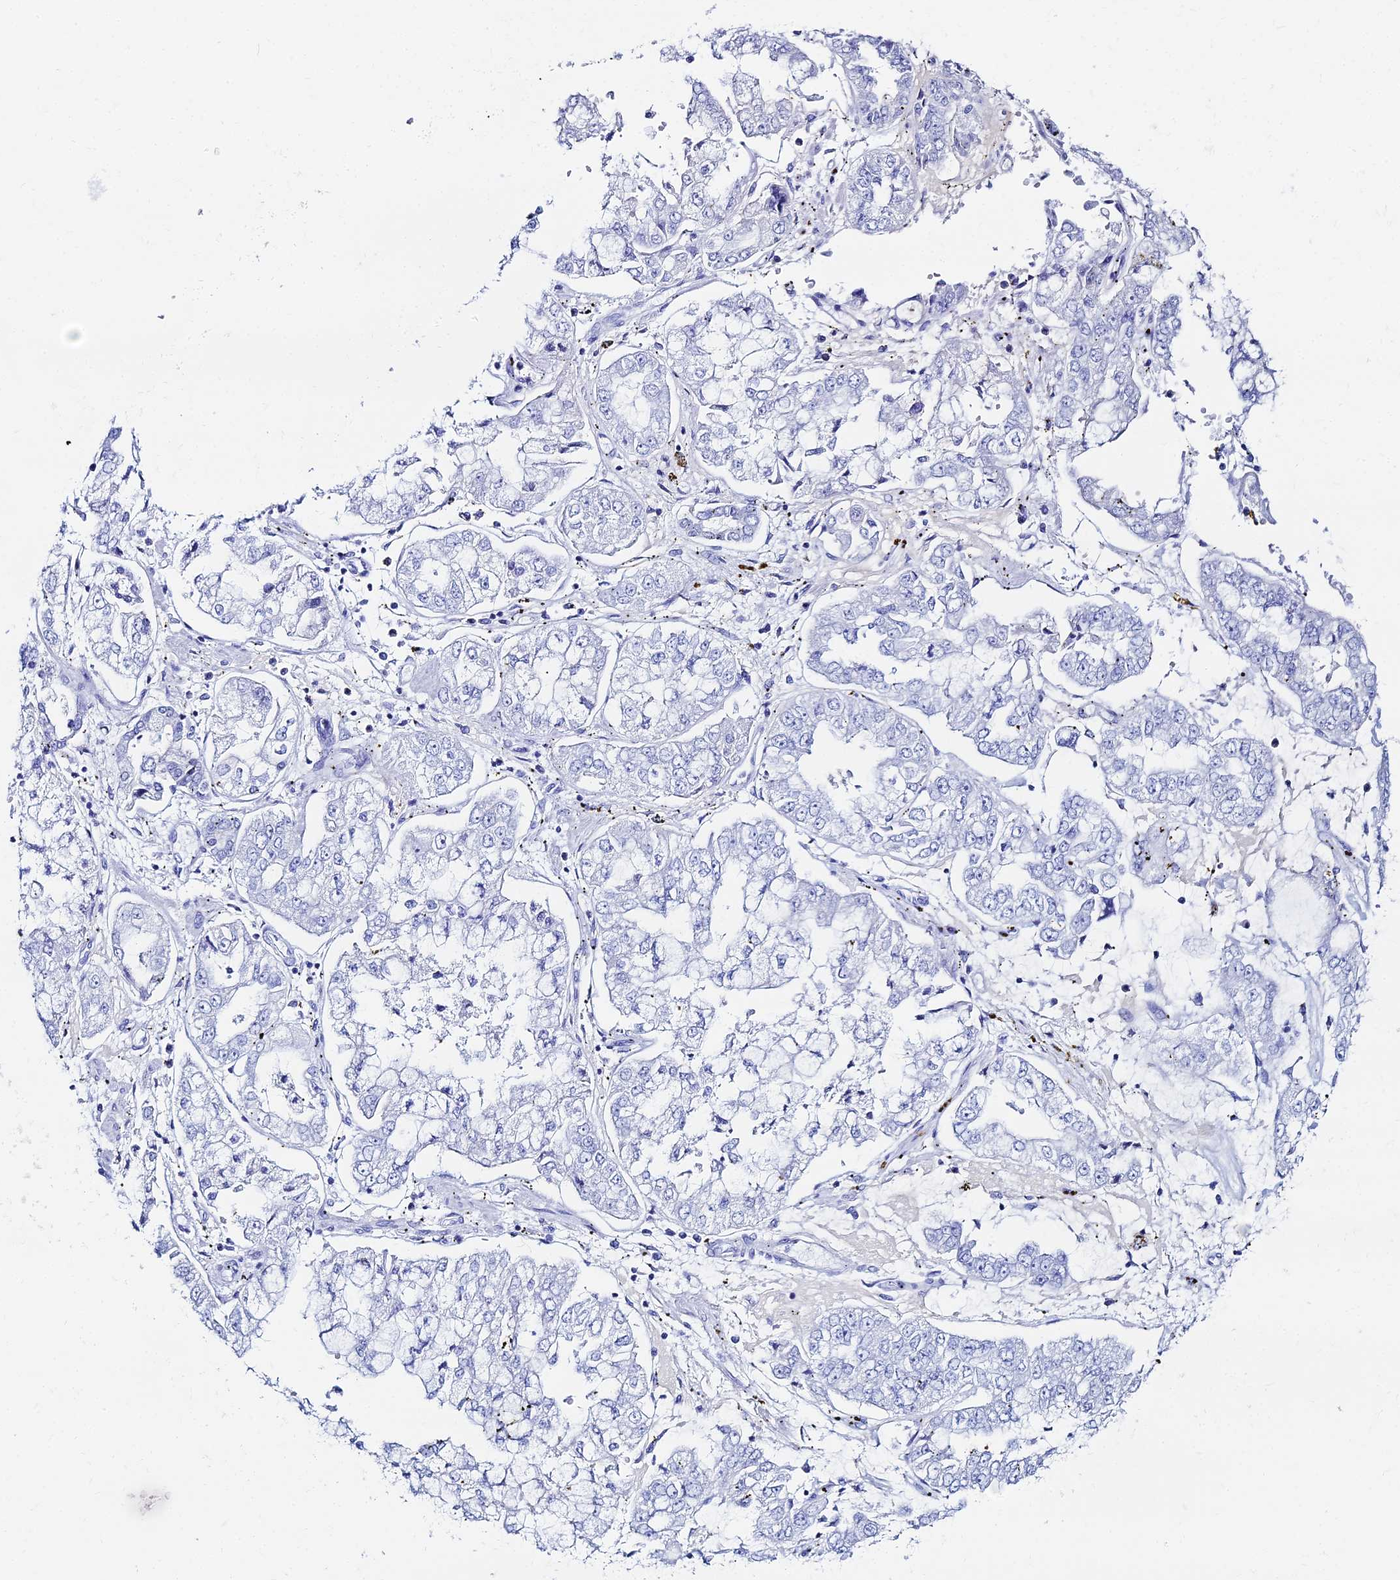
{"staining": {"intensity": "negative", "quantity": "none", "location": "none"}, "tissue": "stomach cancer", "cell_type": "Tumor cells", "image_type": "cancer", "snomed": [{"axis": "morphology", "description": "Adenocarcinoma, NOS"}, {"axis": "topography", "description": "Stomach"}], "caption": "A histopathology image of human stomach adenocarcinoma is negative for staining in tumor cells. The staining is performed using DAB brown chromogen with nuclei counter-stained in using hematoxylin.", "gene": "HSPA1L", "patient": {"sex": "male", "age": 76}}